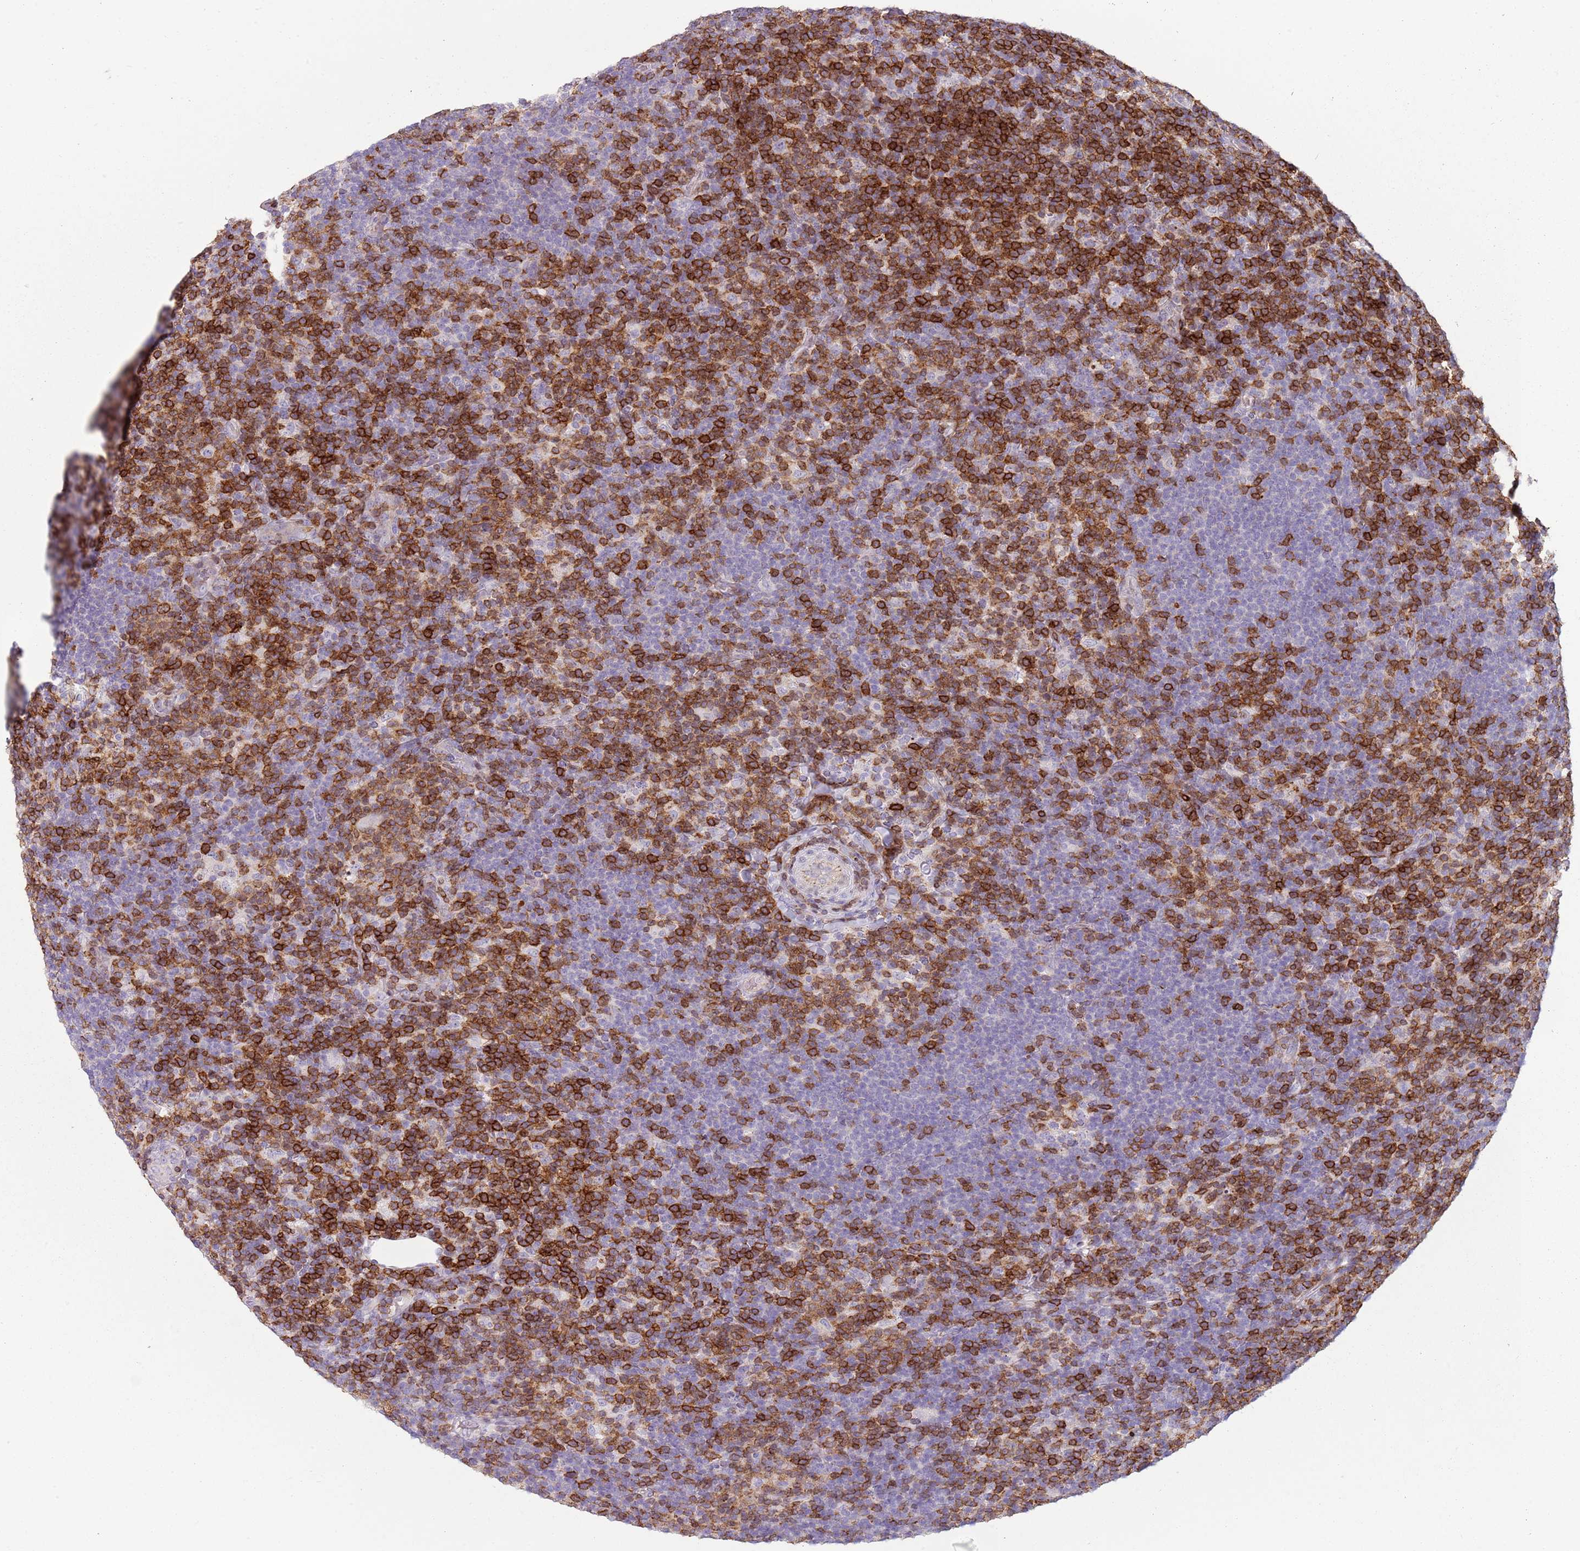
{"staining": {"intensity": "negative", "quantity": "none", "location": "none"}, "tissue": "lymphoma", "cell_type": "Tumor cells", "image_type": "cancer", "snomed": [{"axis": "morphology", "description": "Hodgkin's disease, NOS"}, {"axis": "topography", "description": "Lymph node"}], "caption": "This is a micrograph of immunohistochemistry (IHC) staining of lymphoma, which shows no expression in tumor cells.", "gene": "ZNF583", "patient": {"sex": "female", "age": 57}}